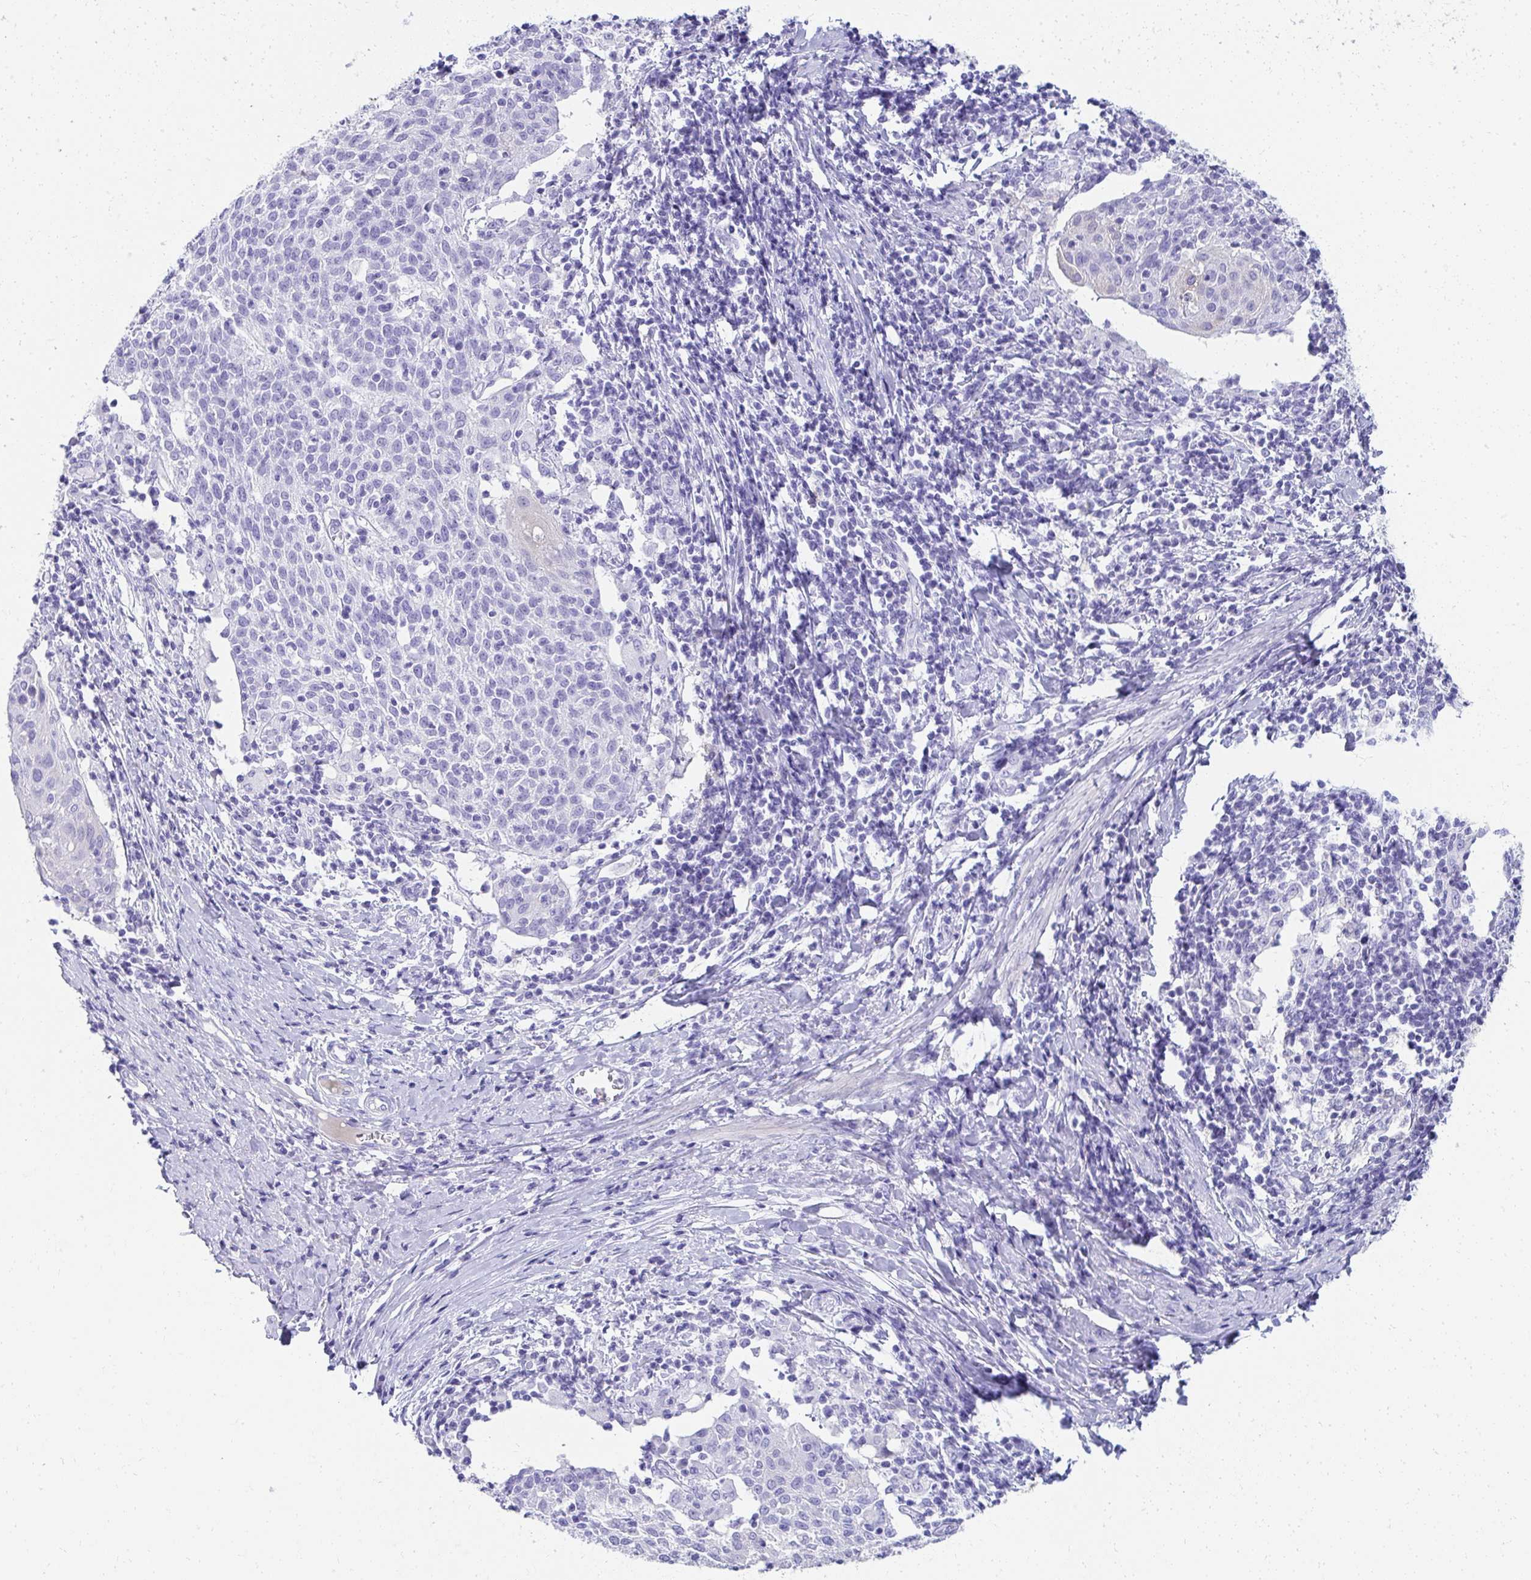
{"staining": {"intensity": "negative", "quantity": "none", "location": "none"}, "tissue": "cervical cancer", "cell_type": "Tumor cells", "image_type": "cancer", "snomed": [{"axis": "morphology", "description": "Squamous cell carcinoma, NOS"}, {"axis": "topography", "description": "Cervix"}], "caption": "Immunohistochemical staining of cervical cancer (squamous cell carcinoma) reveals no significant staining in tumor cells.", "gene": "SEC14L3", "patient": {"sex": "female", "age": 52}}